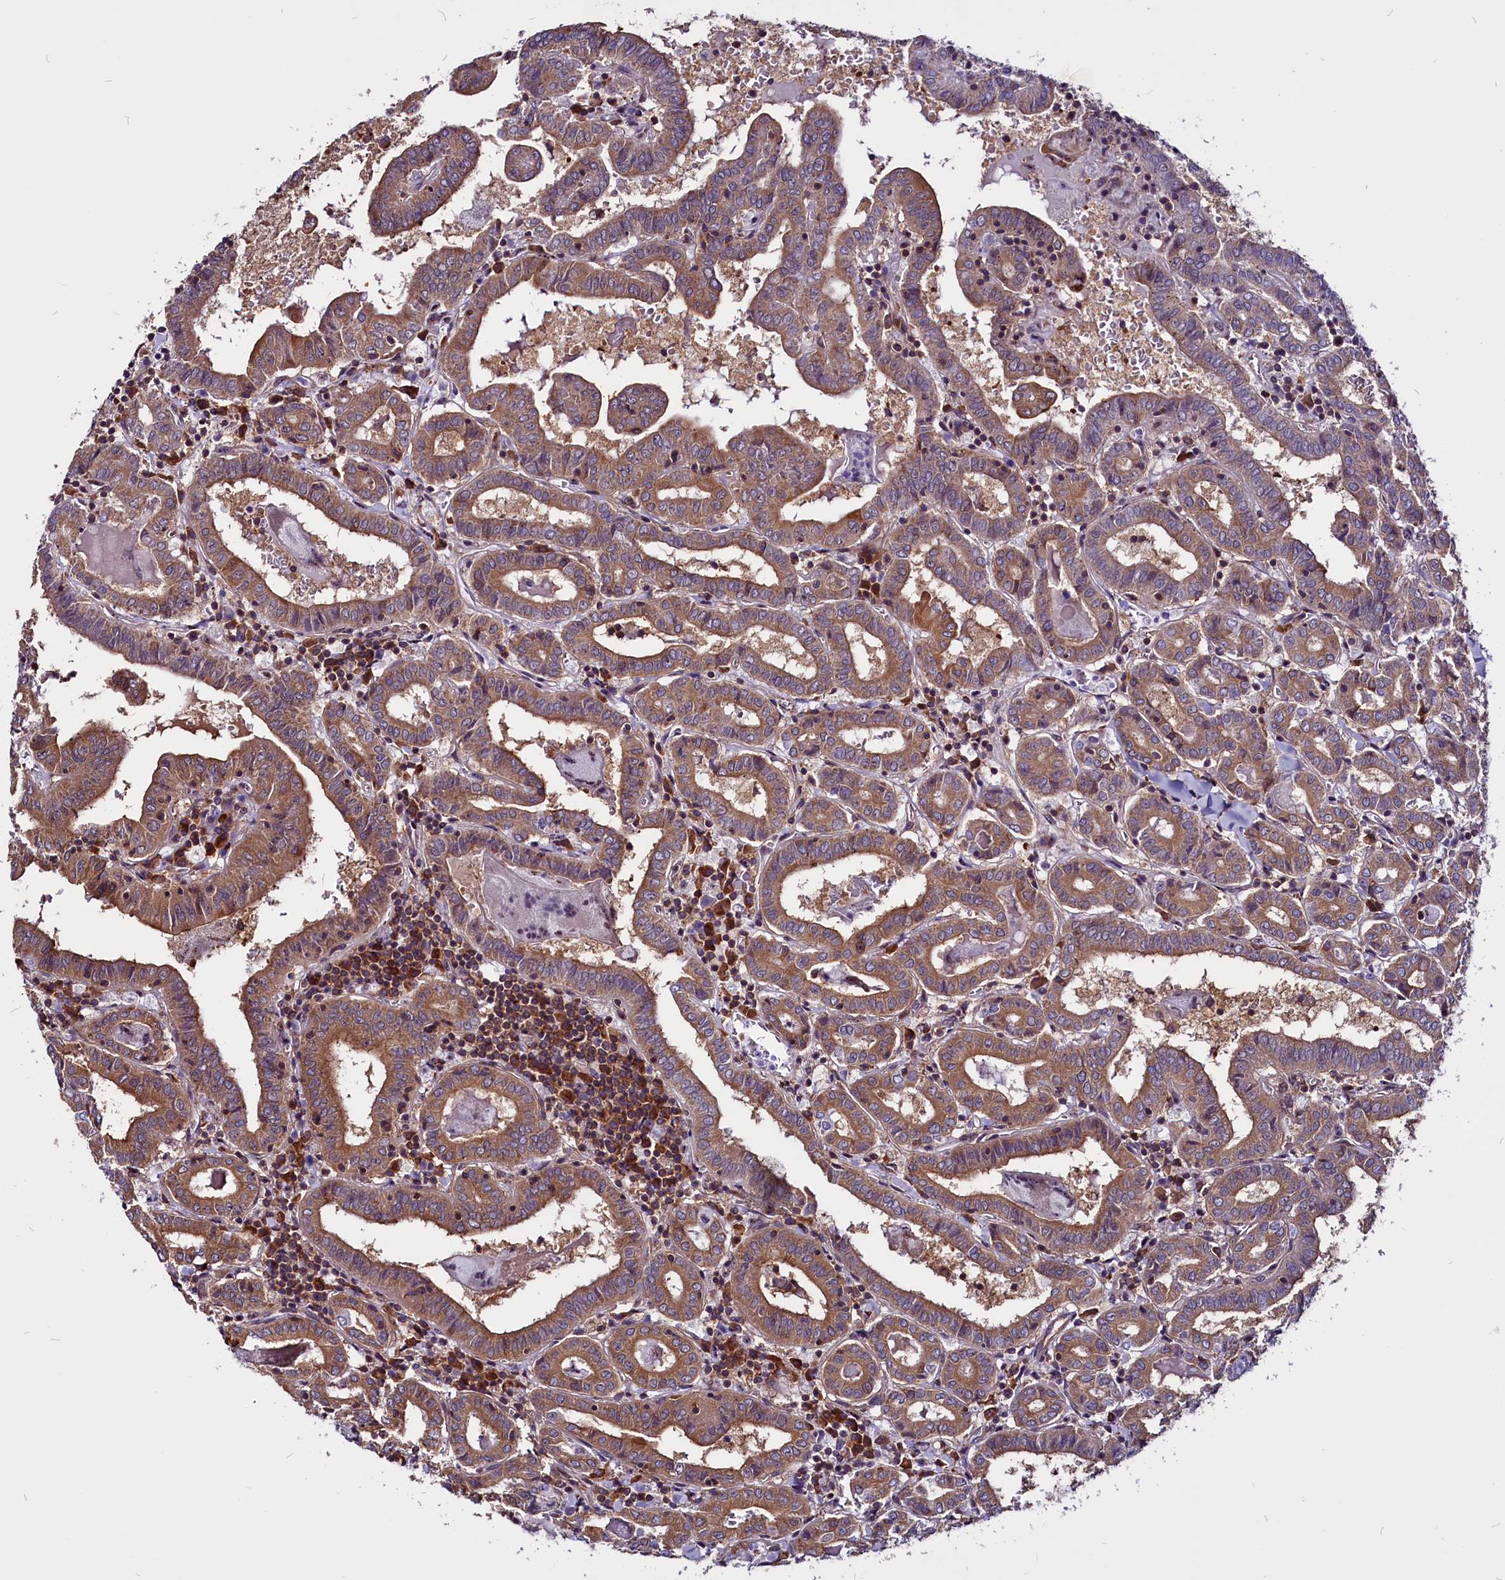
{"staining": {"intensity": "moderate", "quantity": ">75%", "location": "cytoplasmic/membranous"}, "tissue": "thyroid cancer", "cell_type": "Tumor cells", "image_type": "cancer", "snomed": [{"axis": "morphology", "description": "Papillary adenocarcinoma, NOS"}, {"axis": "topography", "description": "Thyroid gland"}], "caption": "High-power microscopy captured an immunohistochemistry (IHC) micrograph of thyroid cancer, revealing moderate cytoplasmic/membranous expression in approximately >75% of tumor cells. The staining was performed using DAB (3,3'-diaminobenzidine), with brown indicating positive protein expression. Nuclei are stained blue with hematoxylin.", "gene": "EIF3G", "patient": {"sex": "female", "age": 72}}